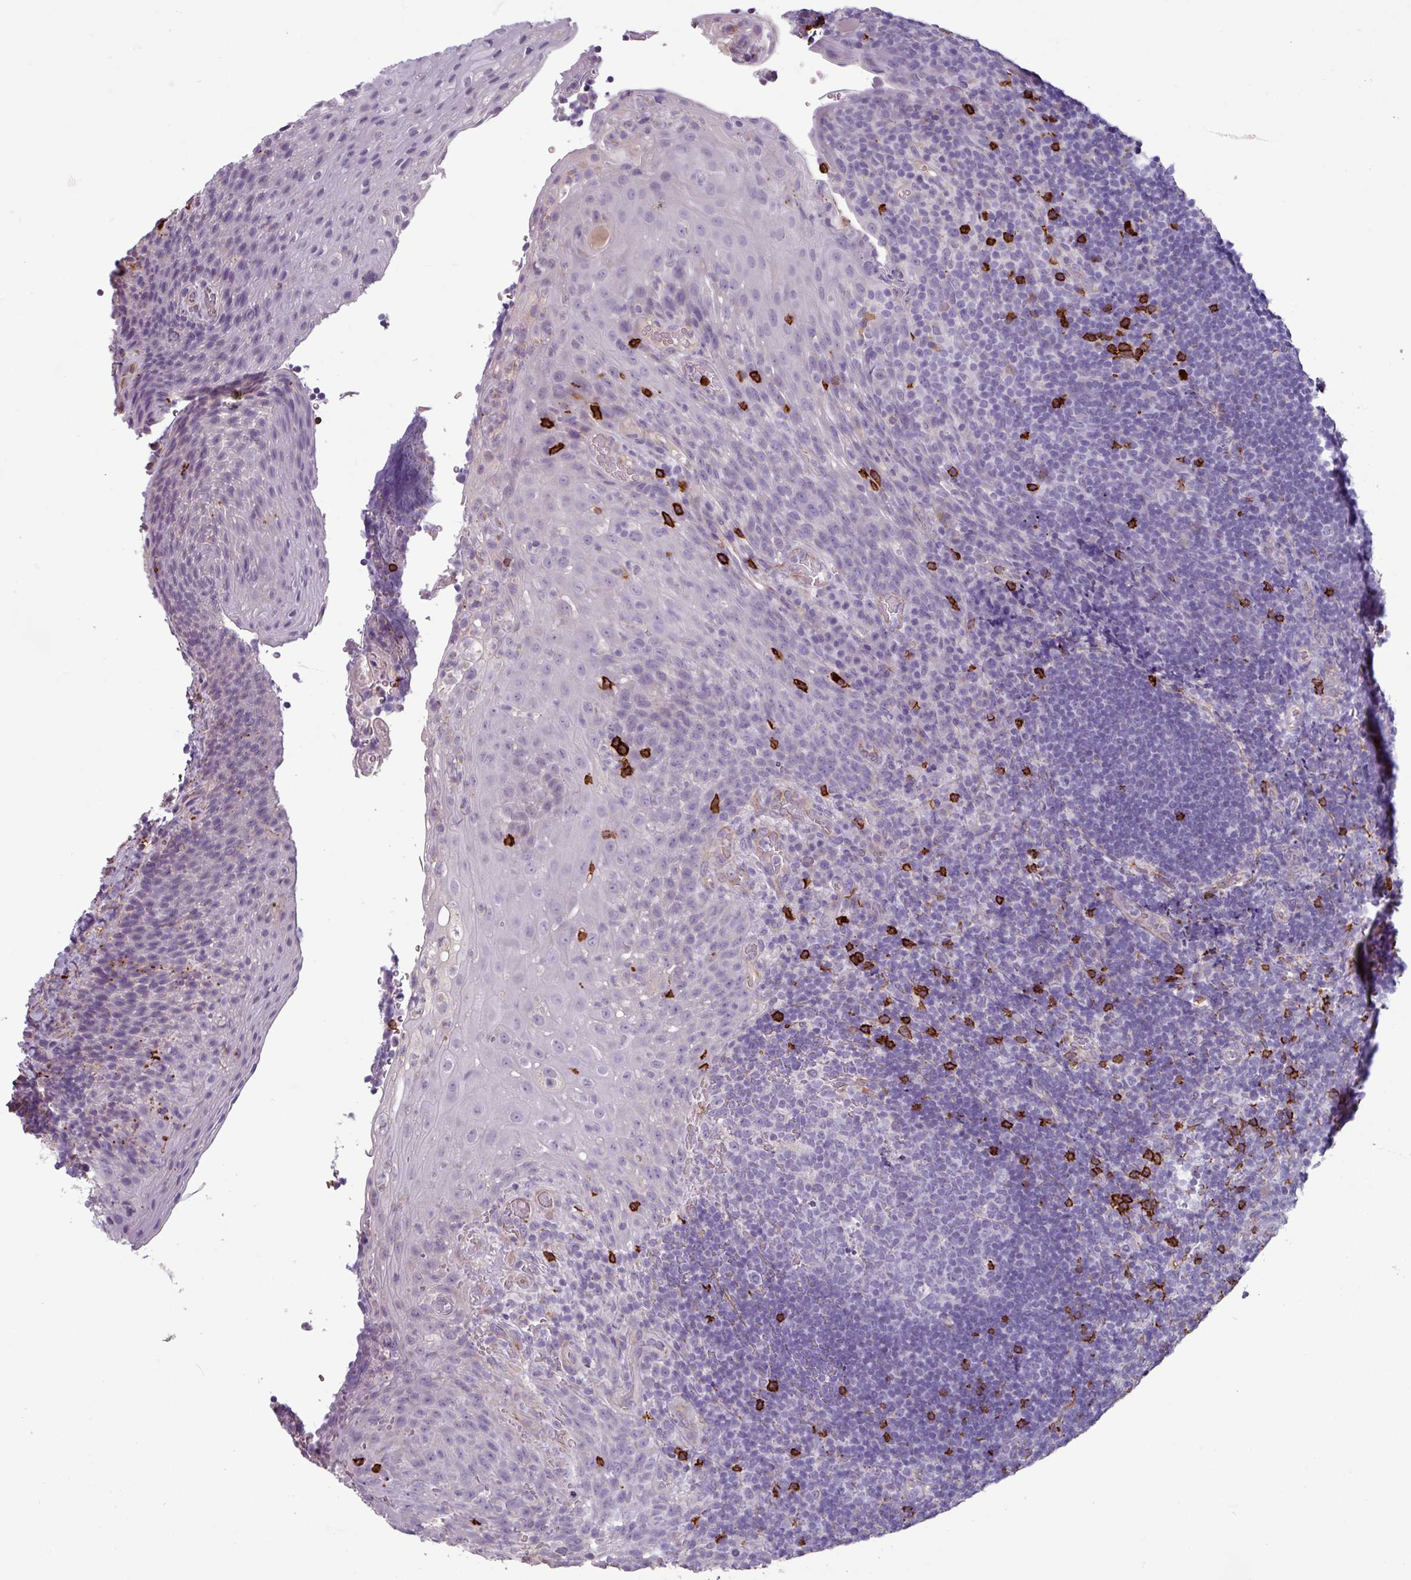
{"staining": {"intensity": "negative", "quantity": "none", "location": "none"}, "tissue": "tonsil", "cell_type": "Germinal center cells", "image_type": "normal", "snomed": [{"axis": "morphology", "description": "Normal tissue, NOS"}, {"axis": "topography", "description": "Tonsil"}], "caption": "A high-resolution micrograph shows IHC staining of normal tonsil, which exhibits no significant expression in germinal center cells. Nuclei are stained in blue.", "gene": "CD8A", "patient": {"sex": "male", "age": 17}}